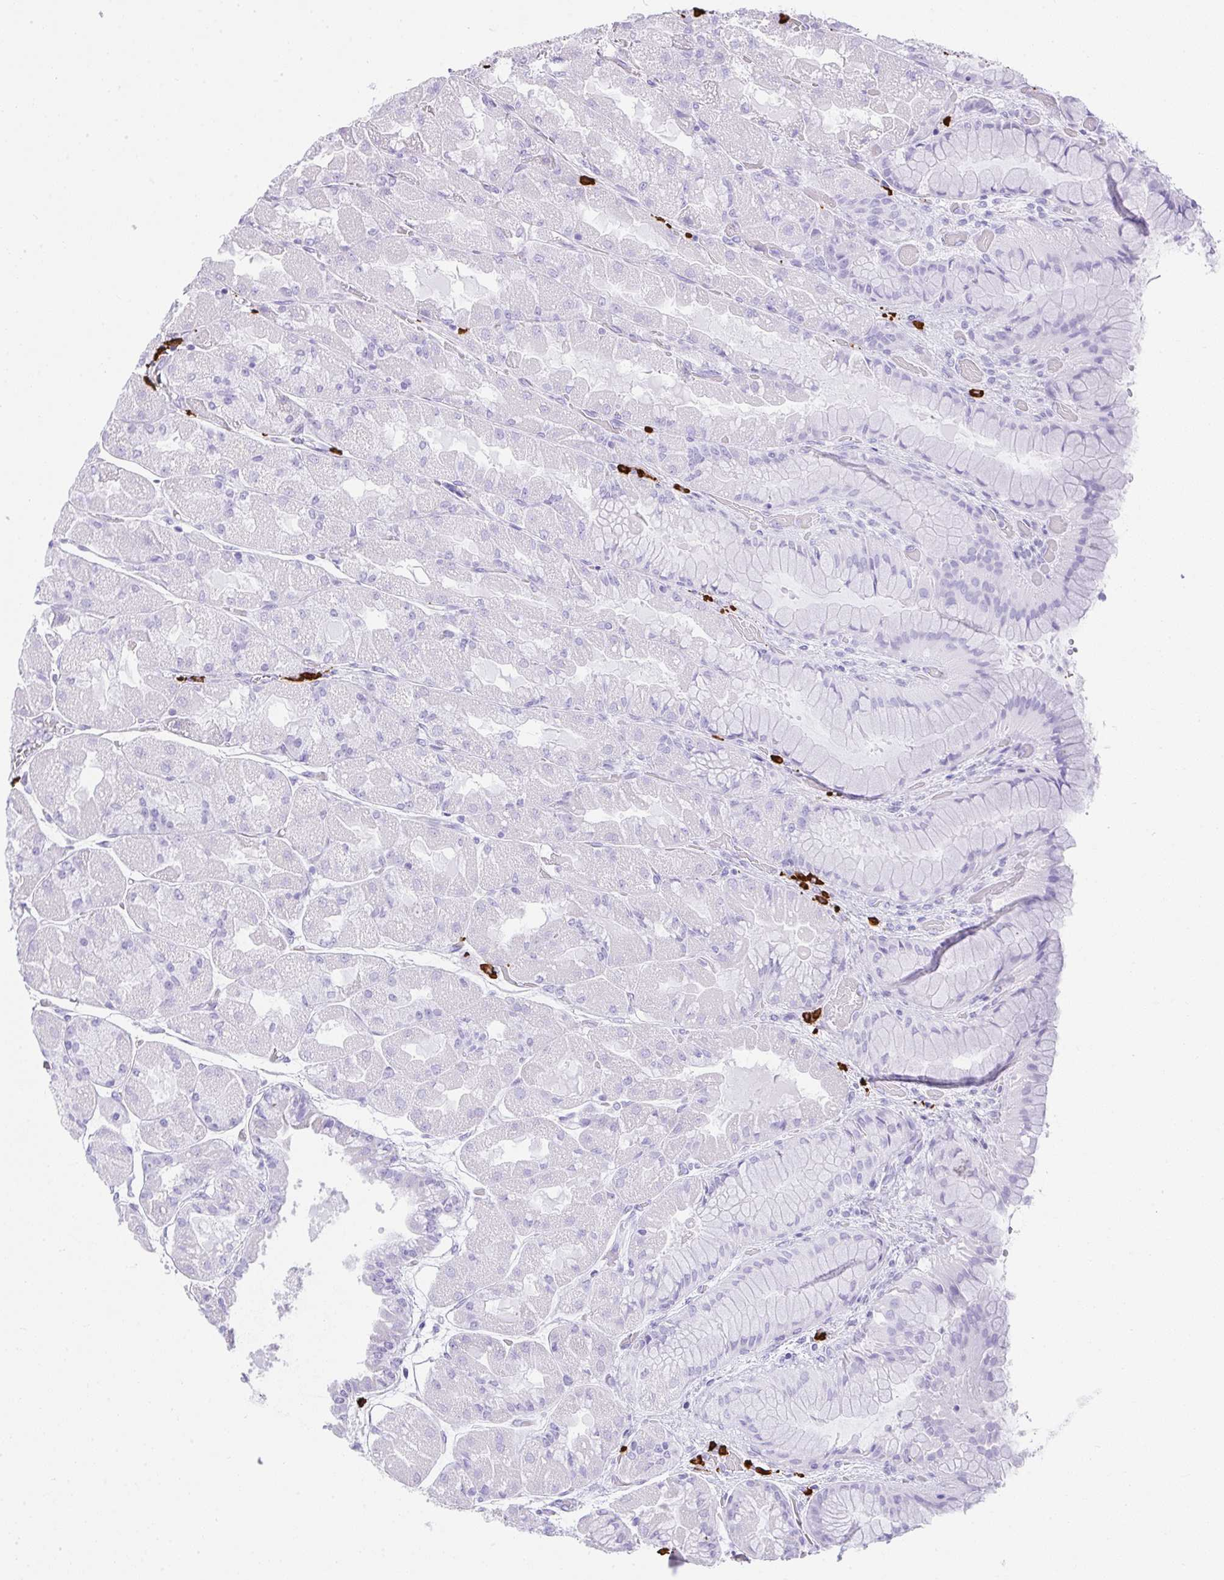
{"staining": {"intensity": "negative", "quantity": "none", "location": "none"}, "tissue": "stomach", "cell_type": "Glandular cells", "image_type": "normal", "snomed": [{"axis": "morphology", "description": "Normal tissue, NOS"}, {"axis": "topography", "description": "Stomach"}], "caption": "Immunohistochemistry (IHC) photomicrograph of unremarkable stomach: stomach stained with DAB (3,3'-diaminobenzidine) displays no significant protein expression in glandular cells. Brightfield microscopy of IHC stained with DAB (3,3'-diaminobenzidine) (brown) and hematoxylin (blue), captured at high magnification.", "gene": "CDADC1", "patient": {"sex": "female", "age": 61}}